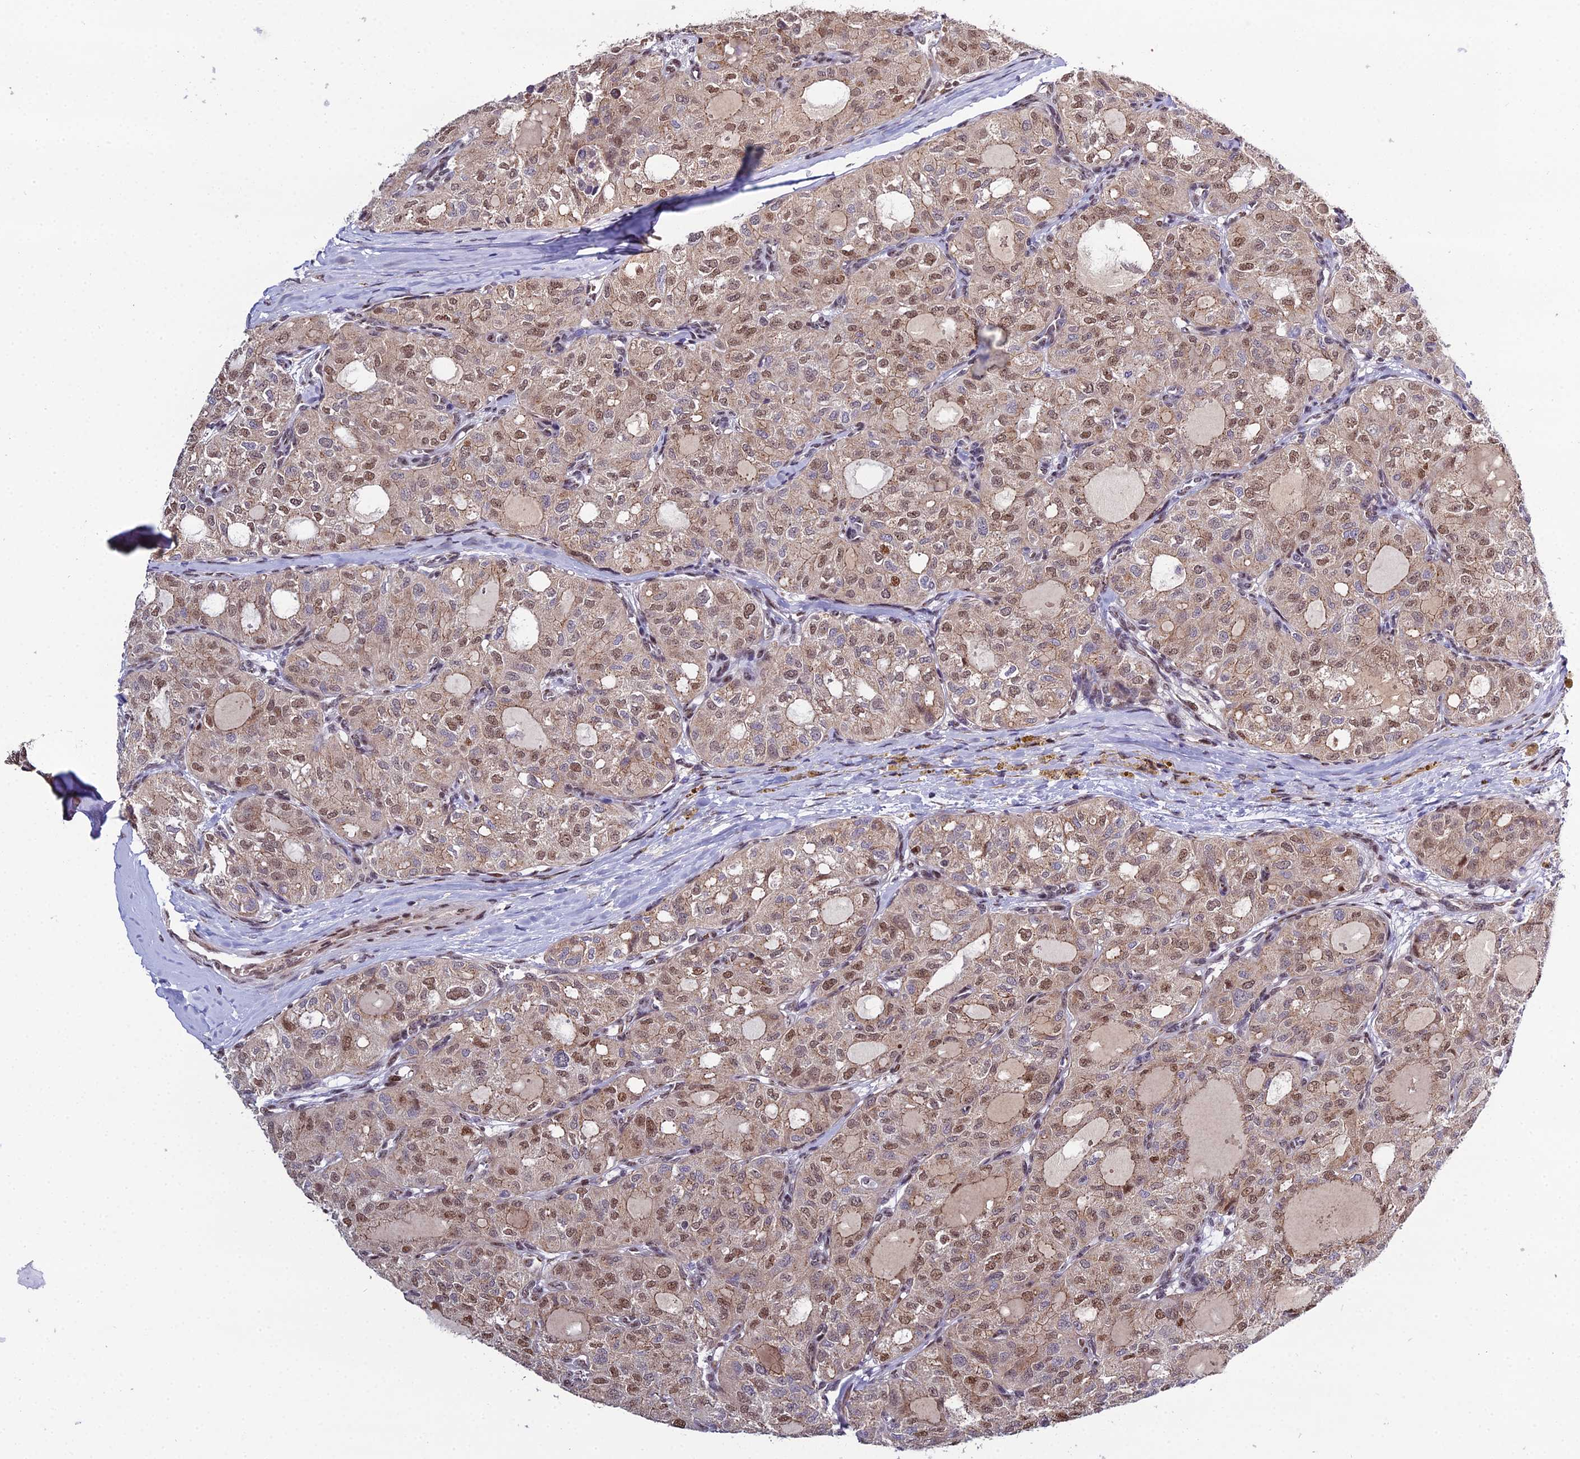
{"staining": {"intensity": "moderate", "quantity": ">75%", "location": "nuclear"}, "tissue": "thyroid cancer", "cell_type": "Tumor cells", "image_type": "cancer", "snomed": [{"axis": "morphology", "description": "Follicular adenoma carcinoma, NOS"}, {"axis": "topography", "description": "Thyroid gland"}], "caption": "Human thyroid cancer (follicular adenoma carcinoma) stained for a protein (brown) displays moderate nuclear positive positivity in approximately >75% of tumor cells.", "gene": "ARL2", "patient": {"sex": "male", "age": 75}}